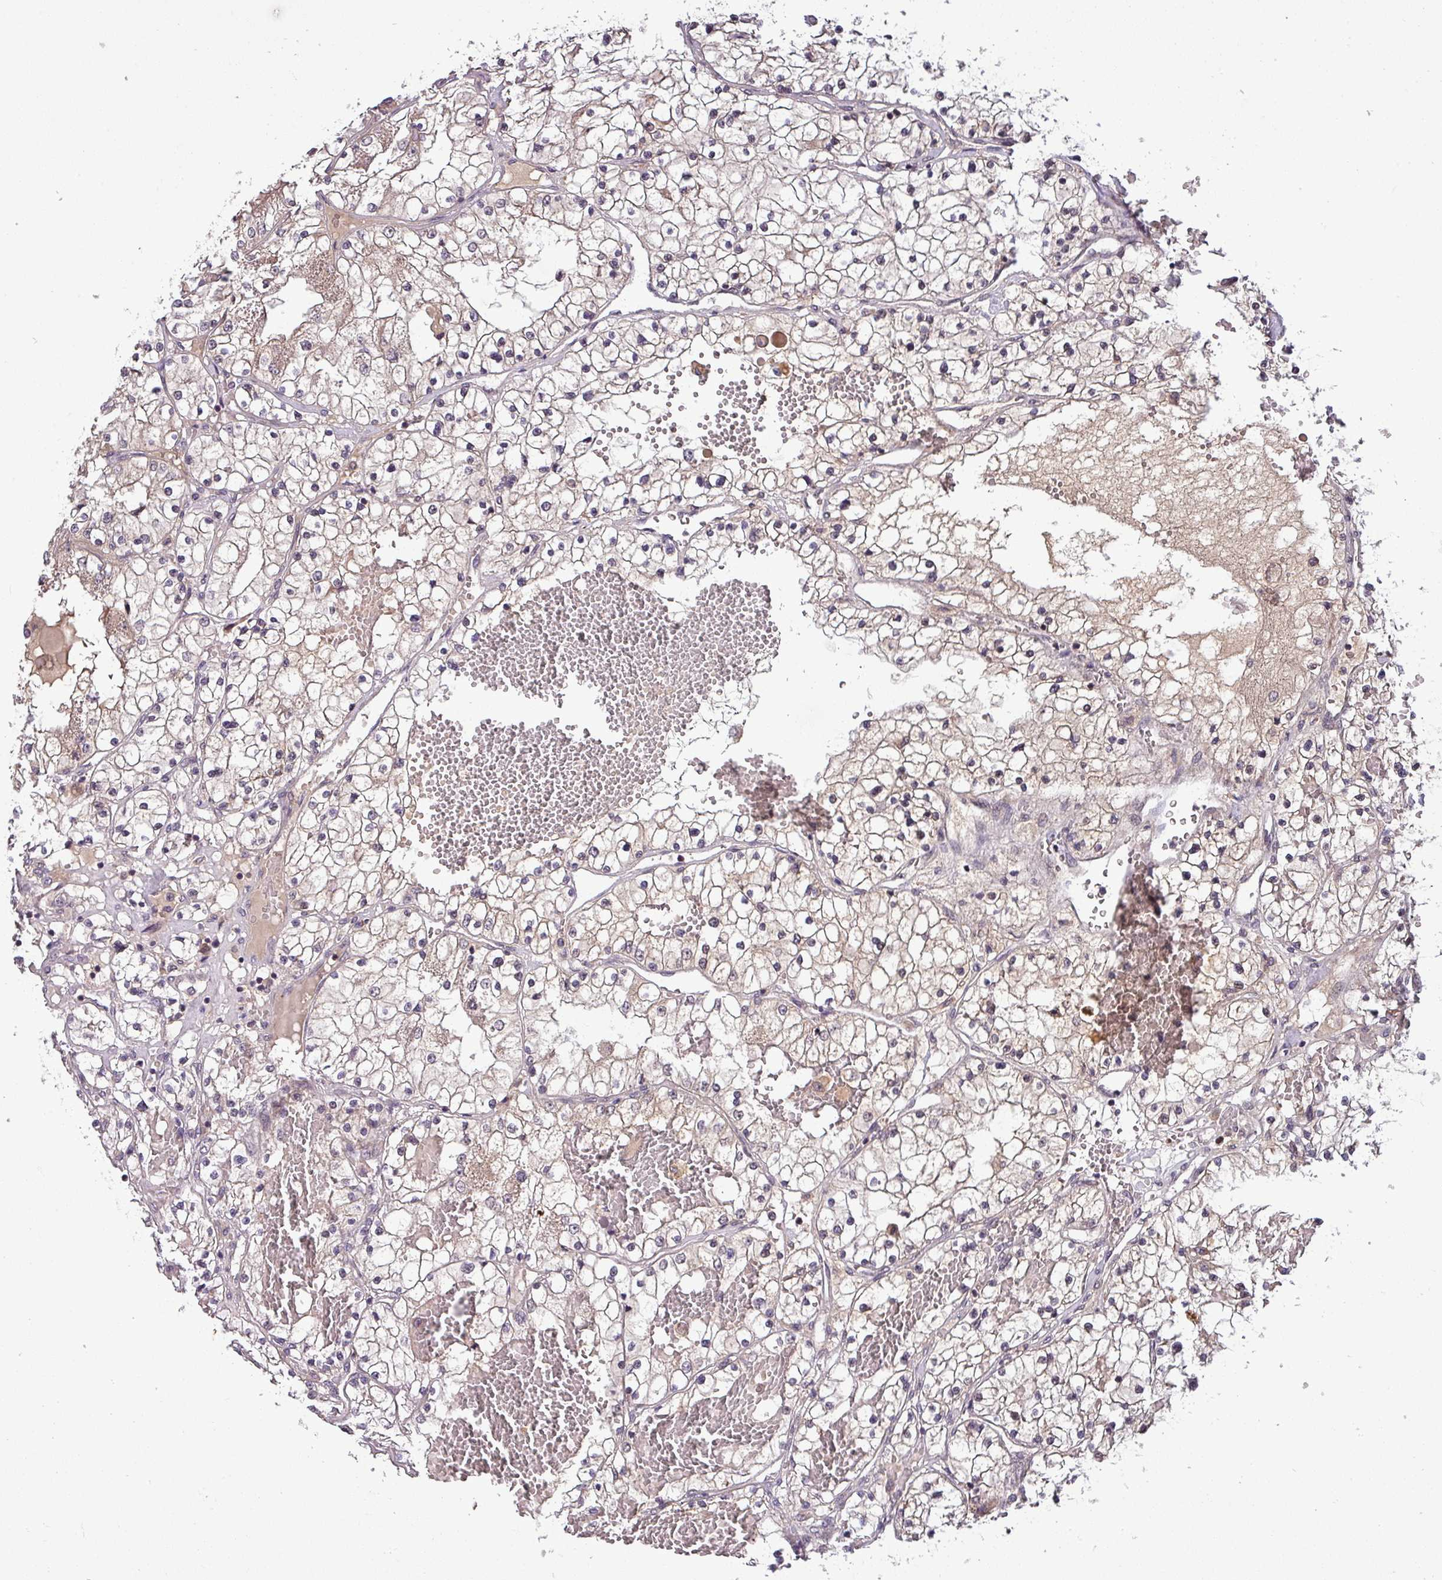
{"staining": {"intensity": "negative", "quantity": "none", "location": "none"}, "tissue": "renal cancer", "cell_type": "Tumor cells", "image_type": "cancer", "snomed": [{"axis": "morphology", "description": "Normal tissue, NOS"}, {"axis": "morphology", "description": "Adenocarcinoma, NOS"}, {"axis": "topography", "description": "Kidney"}], "caption": "High power microscopy histopathology image of an immunohistochemistry (IHC) image of renal cancer, revealing no significant positivity in tumor cells. The staining is performed using DAB brown chromogen with nuclei counter-stained in using hematoxylin.", "gene": "NOB1", "patient": {"sex": "male", "age": 68}}